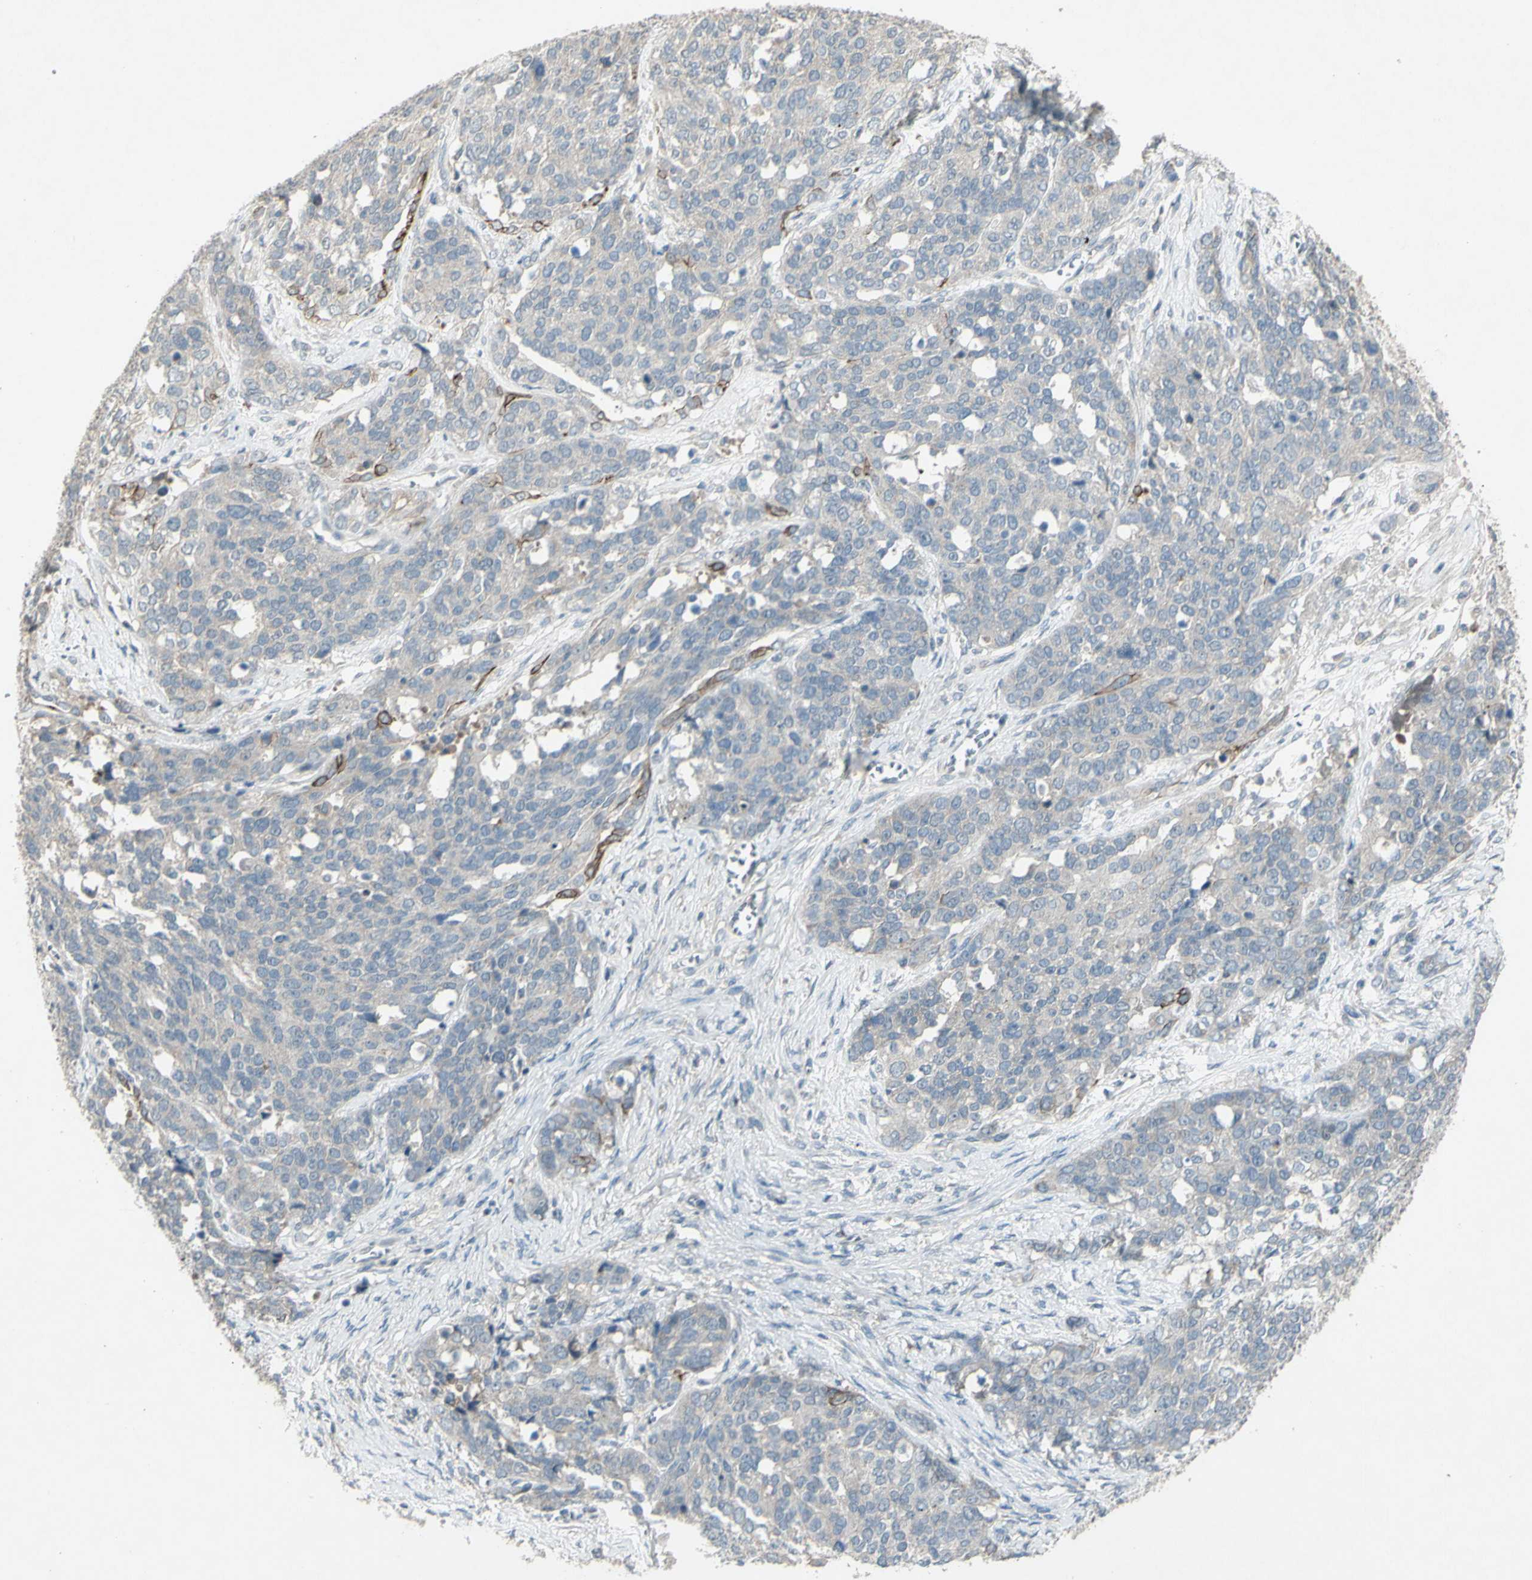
{"staining": {"intensity": "weak", "quantity": ">75%", "location": "cytoplasmic/membranous"}, "tissue": "ovarian cancer", "cell_type": "Tumor cells", "image_type": "cancer", "snomed": [{"axis": "morphology", "description": "Cystadenocarcinoma, serous, NOS"}, {"axis": "topography", "description": "Ovary"}], "caption": "Immunohistochemistry (DAB) staining of human ovarian cancer shows weak cytoplasmic/membranous protein positivity in approximately >75% of tumor cells.", "gene": "TIMM21", "patient": {"sex": "female", "age": 44}}